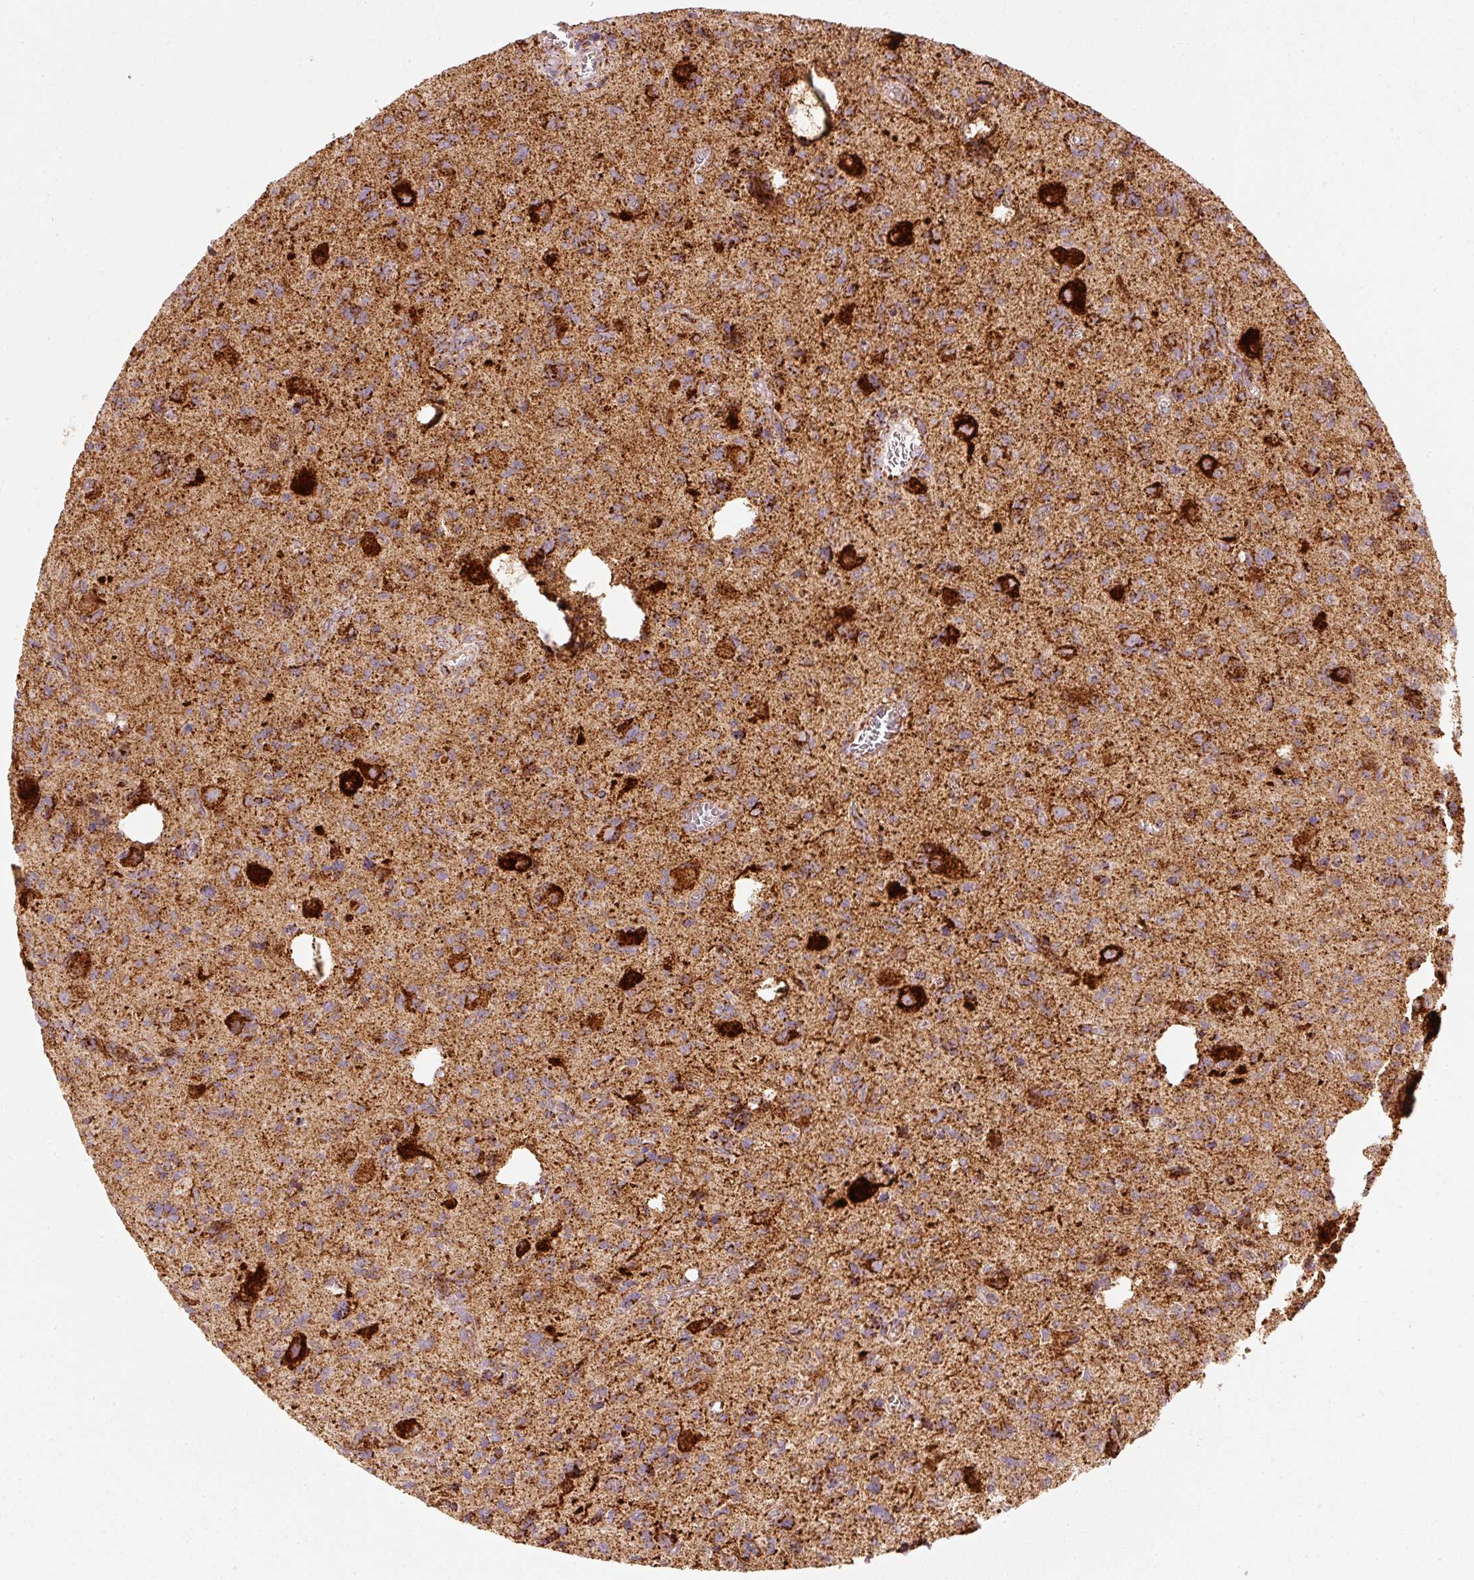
{"staining": {"intensity": "strong", "quantity": ">75%", "location": "cytoplasmic/membranous"}, "tissue": "glioma", "cell_type": "Tumor cells", "image_type": "cancer", "snomed": [{"axis": "morphology", "description": "Glioma, malignant, High grade"}, {"axis": "topography", "description": "Brain"}], "caption": "A high amount of strong cytoplasmic/membranous positivity is identified in about >75% of tumor cells in glioma tissue.", "gene": "UQCRC1", "patient": {"sex": "male", "age": 76}}